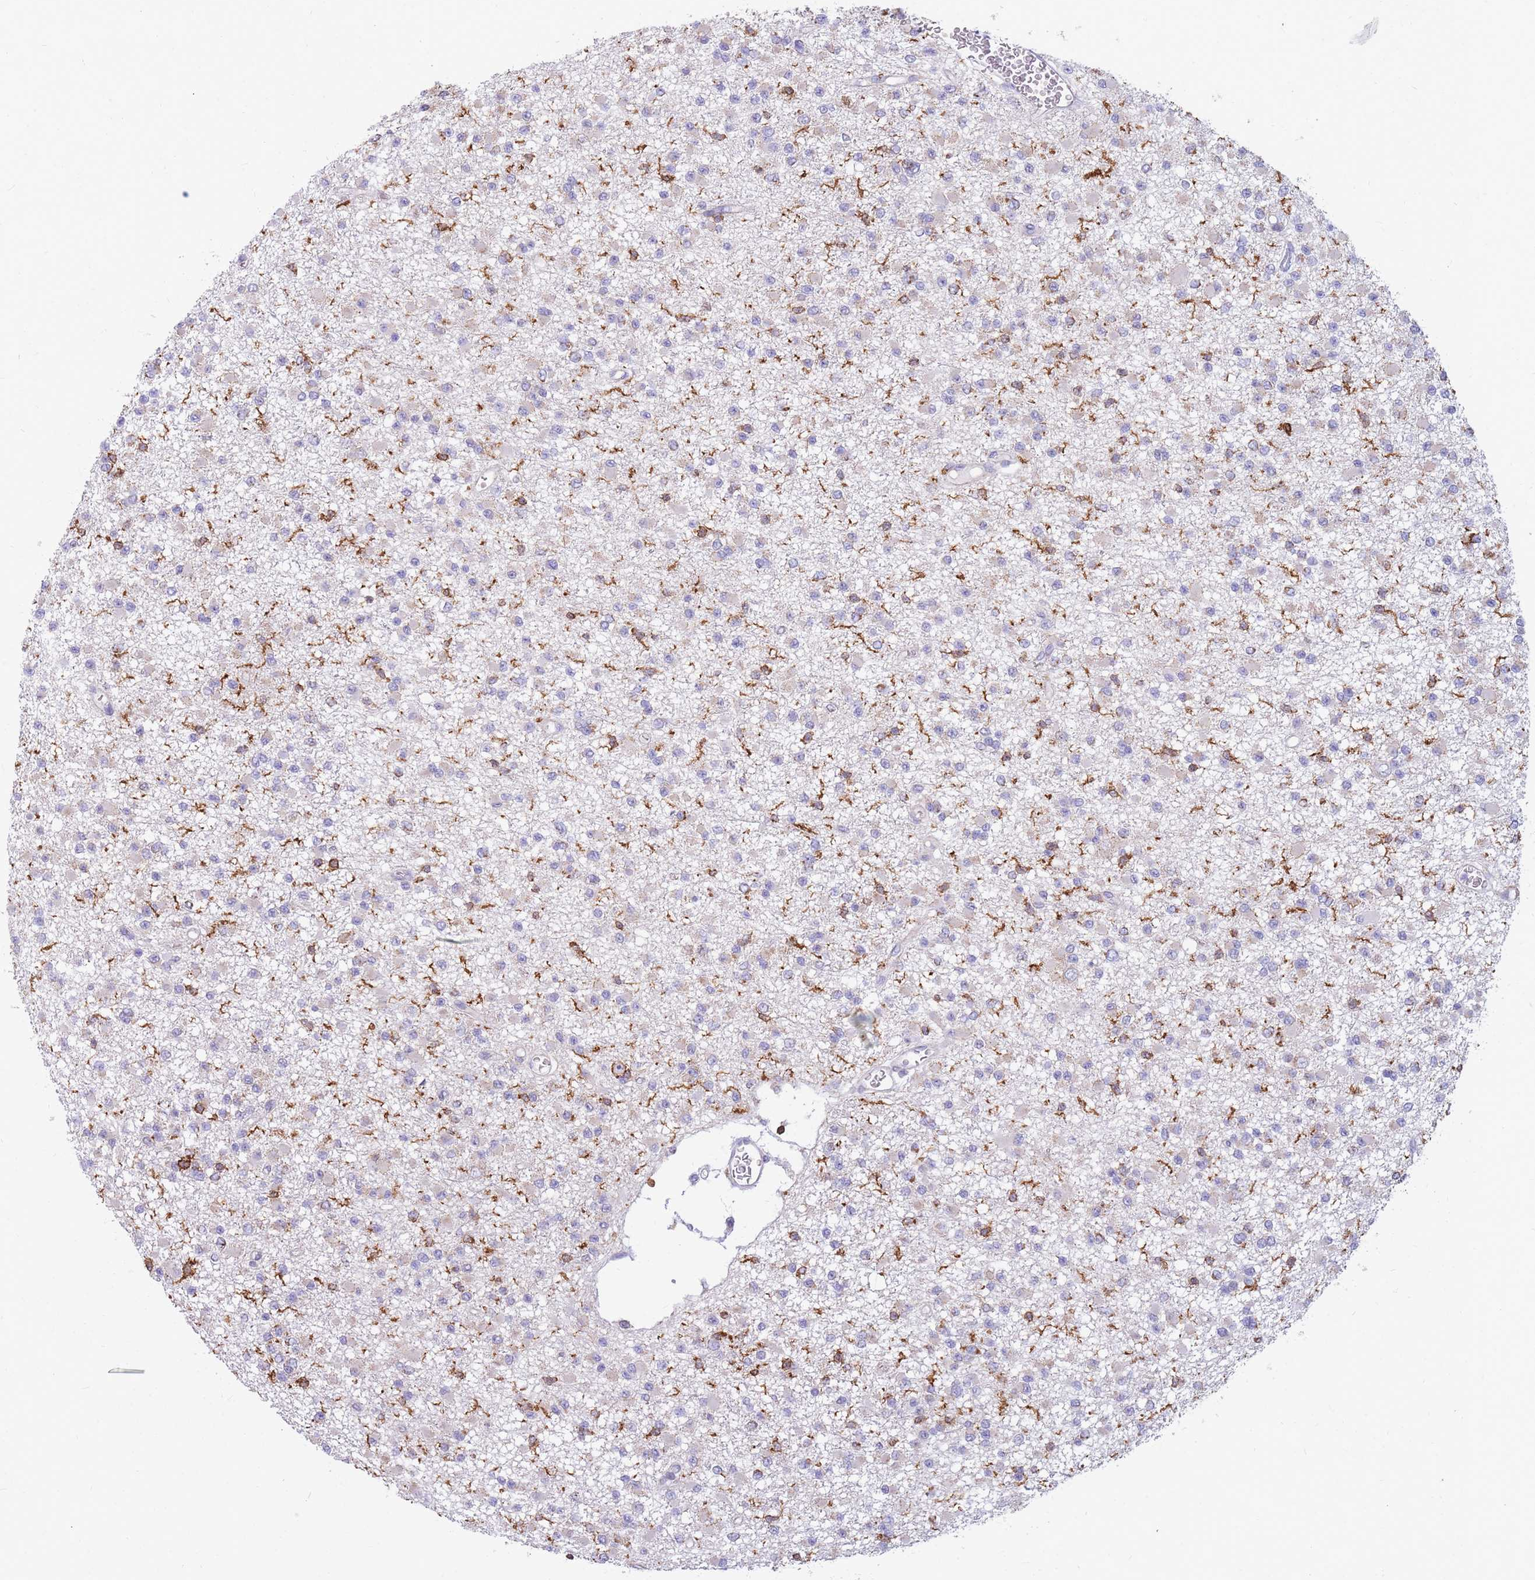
{"staining": {"intensity": "negative", "quantity": "none", "location": "none"}, "tissue": "glioma", "cell_type": "Tumor cells", "image_type": "cancer", "snomed": [{"axis": "morphology", "description": "Glioma, malignant, Low grade"}, {"axis": "topography", "description": "Brain"}], "caption": "Immunohistochemistry image of neoplastic tissue: human low-grade glioma (malignant) stained with DAB shows no significant protein staining in tumor cells.", "gene": "MRPL54", "patient": {"sex": "female", "age": 22}}